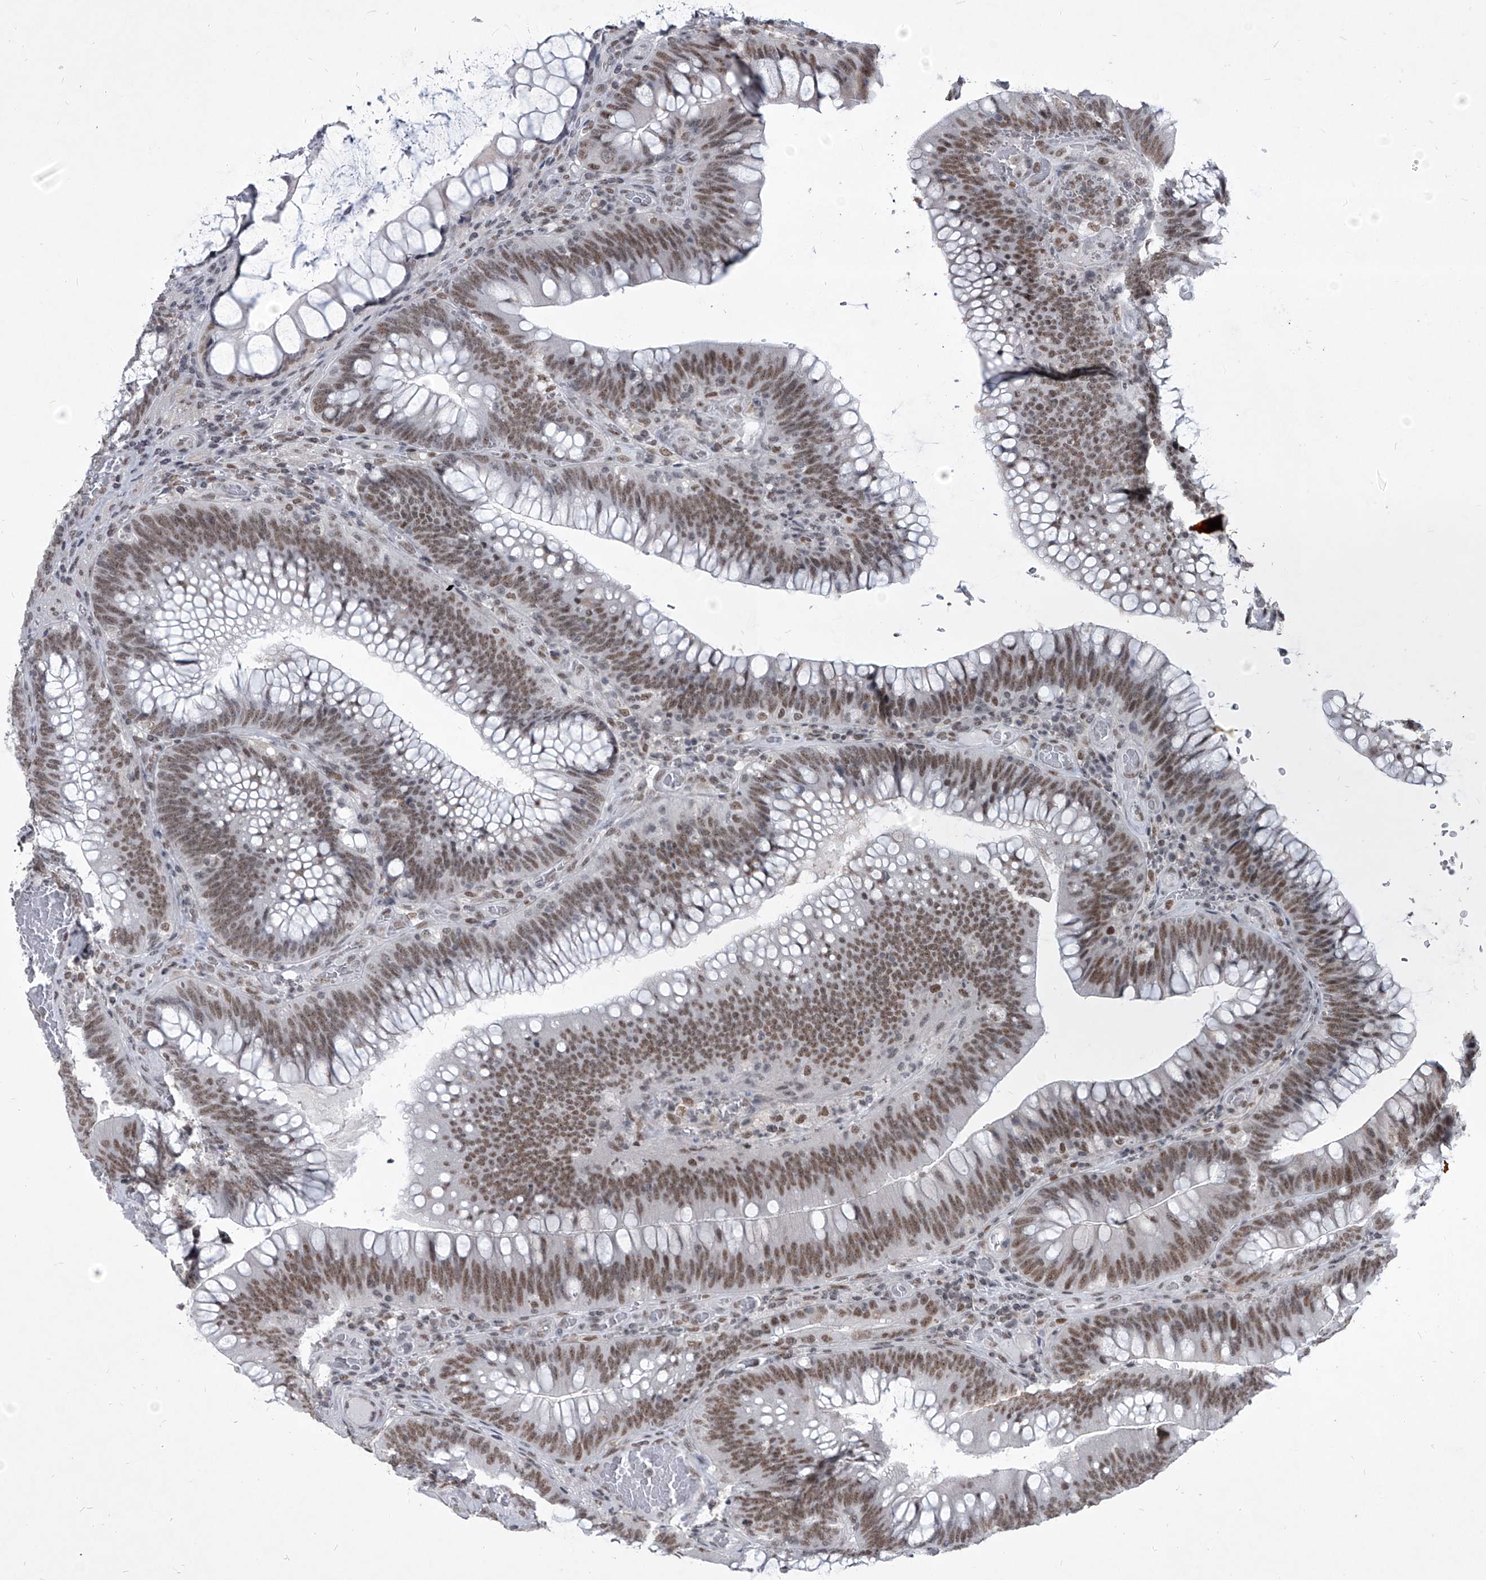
{"staining": {"intensity": "moderate", "quantity": ">75%", "location": "nuclear"}, "tissue": "colorectal cancer", "cell_type": "Tumor cells", "image_type": "cancer", "snomed": [{"axis": "morphology", "description": "Normal tissue, NOS"}, {"axis": "topography", "description": "Colon"}], "caption": "Immunohistochemistry (IHC) (DAB (3,3'-diaminobenzidine)) staining of human colorectal cancer reveals moderate nuclear protein positivity in approximately >75% of tumor cells.", "gene": "PPIL4", "patient": {"sex": "female", "age": 82}}